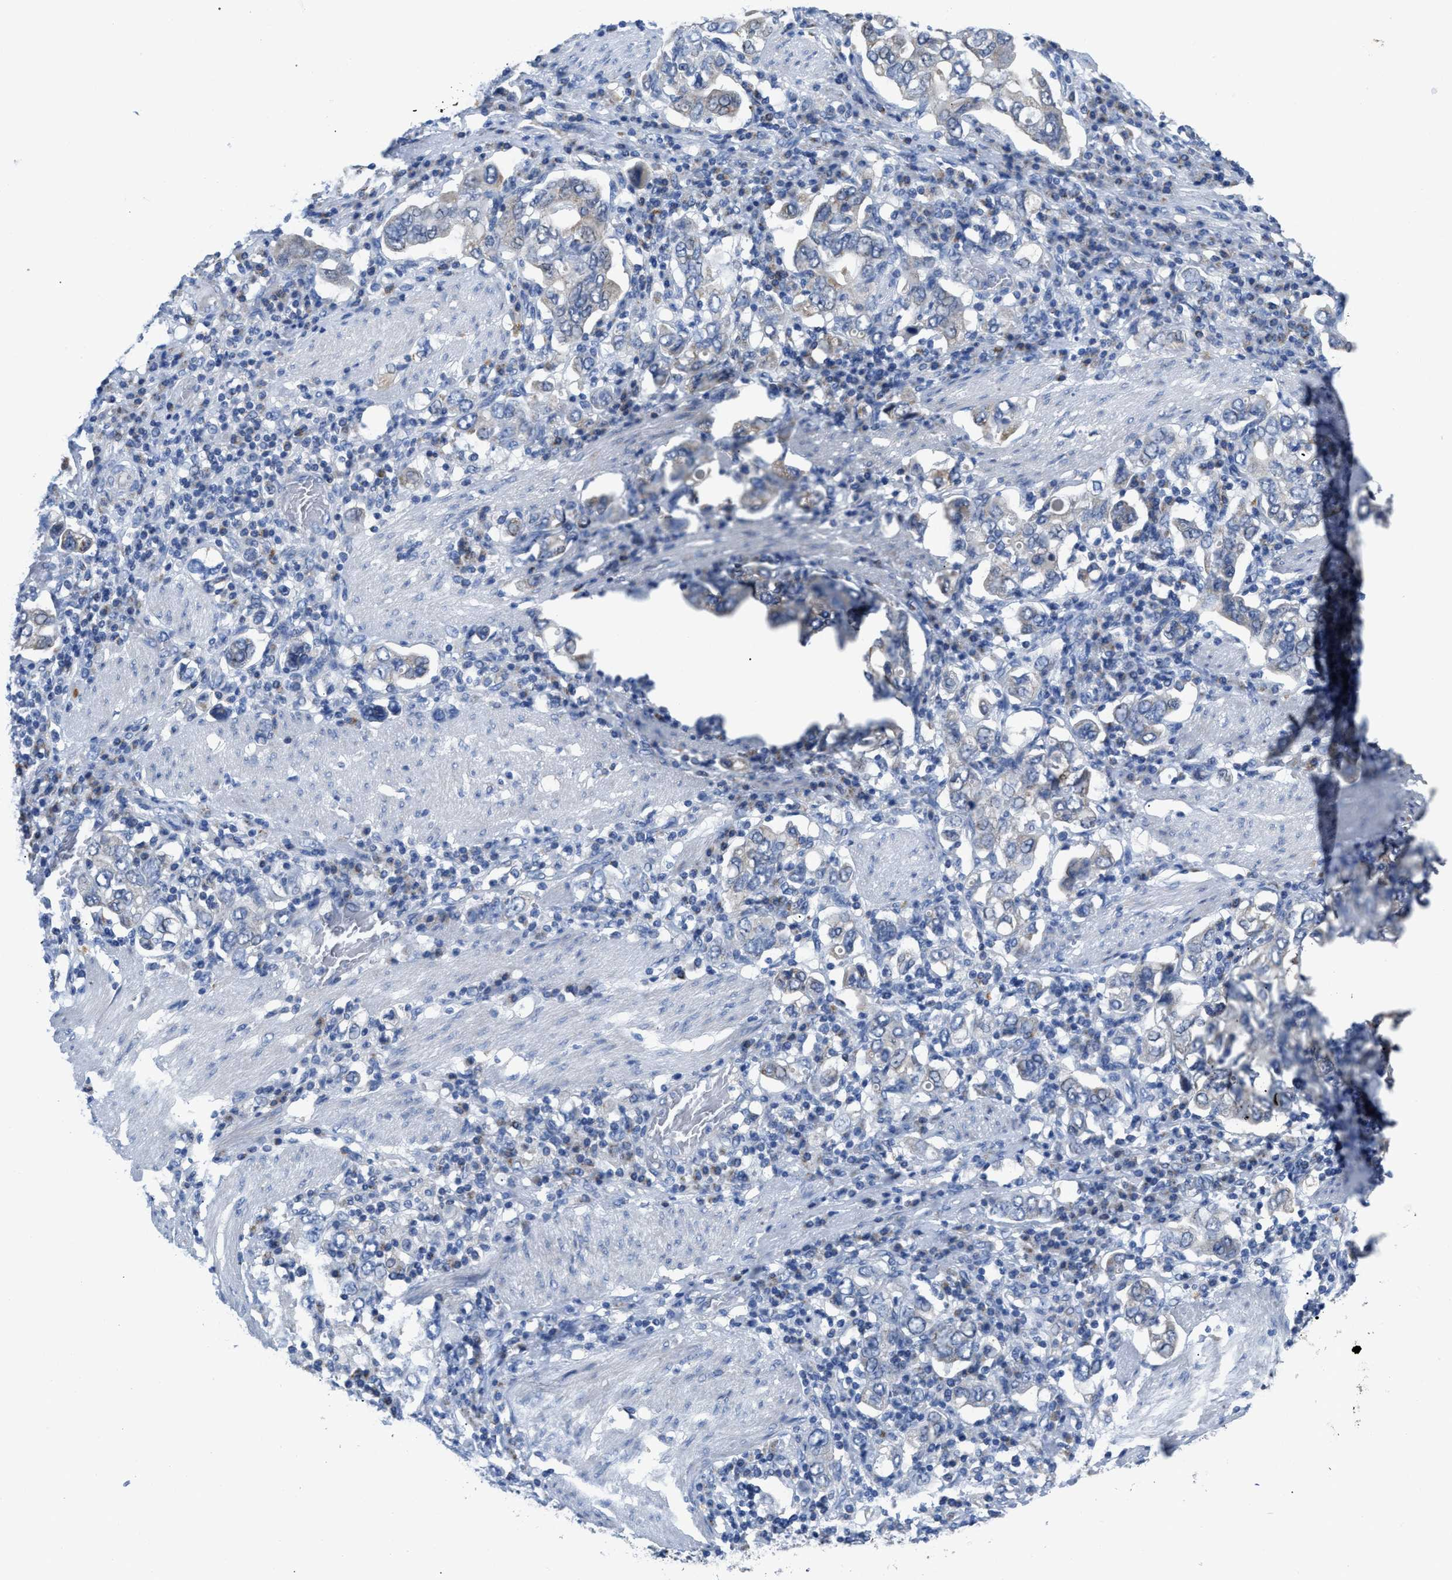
{"staining": {"intensity": "negative", "quantity": "none", "location": "none"}, "tissue": "stomach cancer", "cell_type": "Tumor cells", "image_type": "cancer", "snomed": [{"axis": "morphology", "description": "Adenocarcinoma, NOS"}, {"axis": "topography", "description": "Stomach, upper"}], "caption": "A high-resolution histopathology image shows immunohistochemistry staining of stomach cancer (adenocarcinoma), which demonstrates no significant positivity in tumor cells. (Brightfield microscopy of DAB (3,3'-diaminobenzidine) immunohistochemistry (IHC) at high magnification).", "gene": "ETFA", "patient": {"sex": "male", "age": 62}}